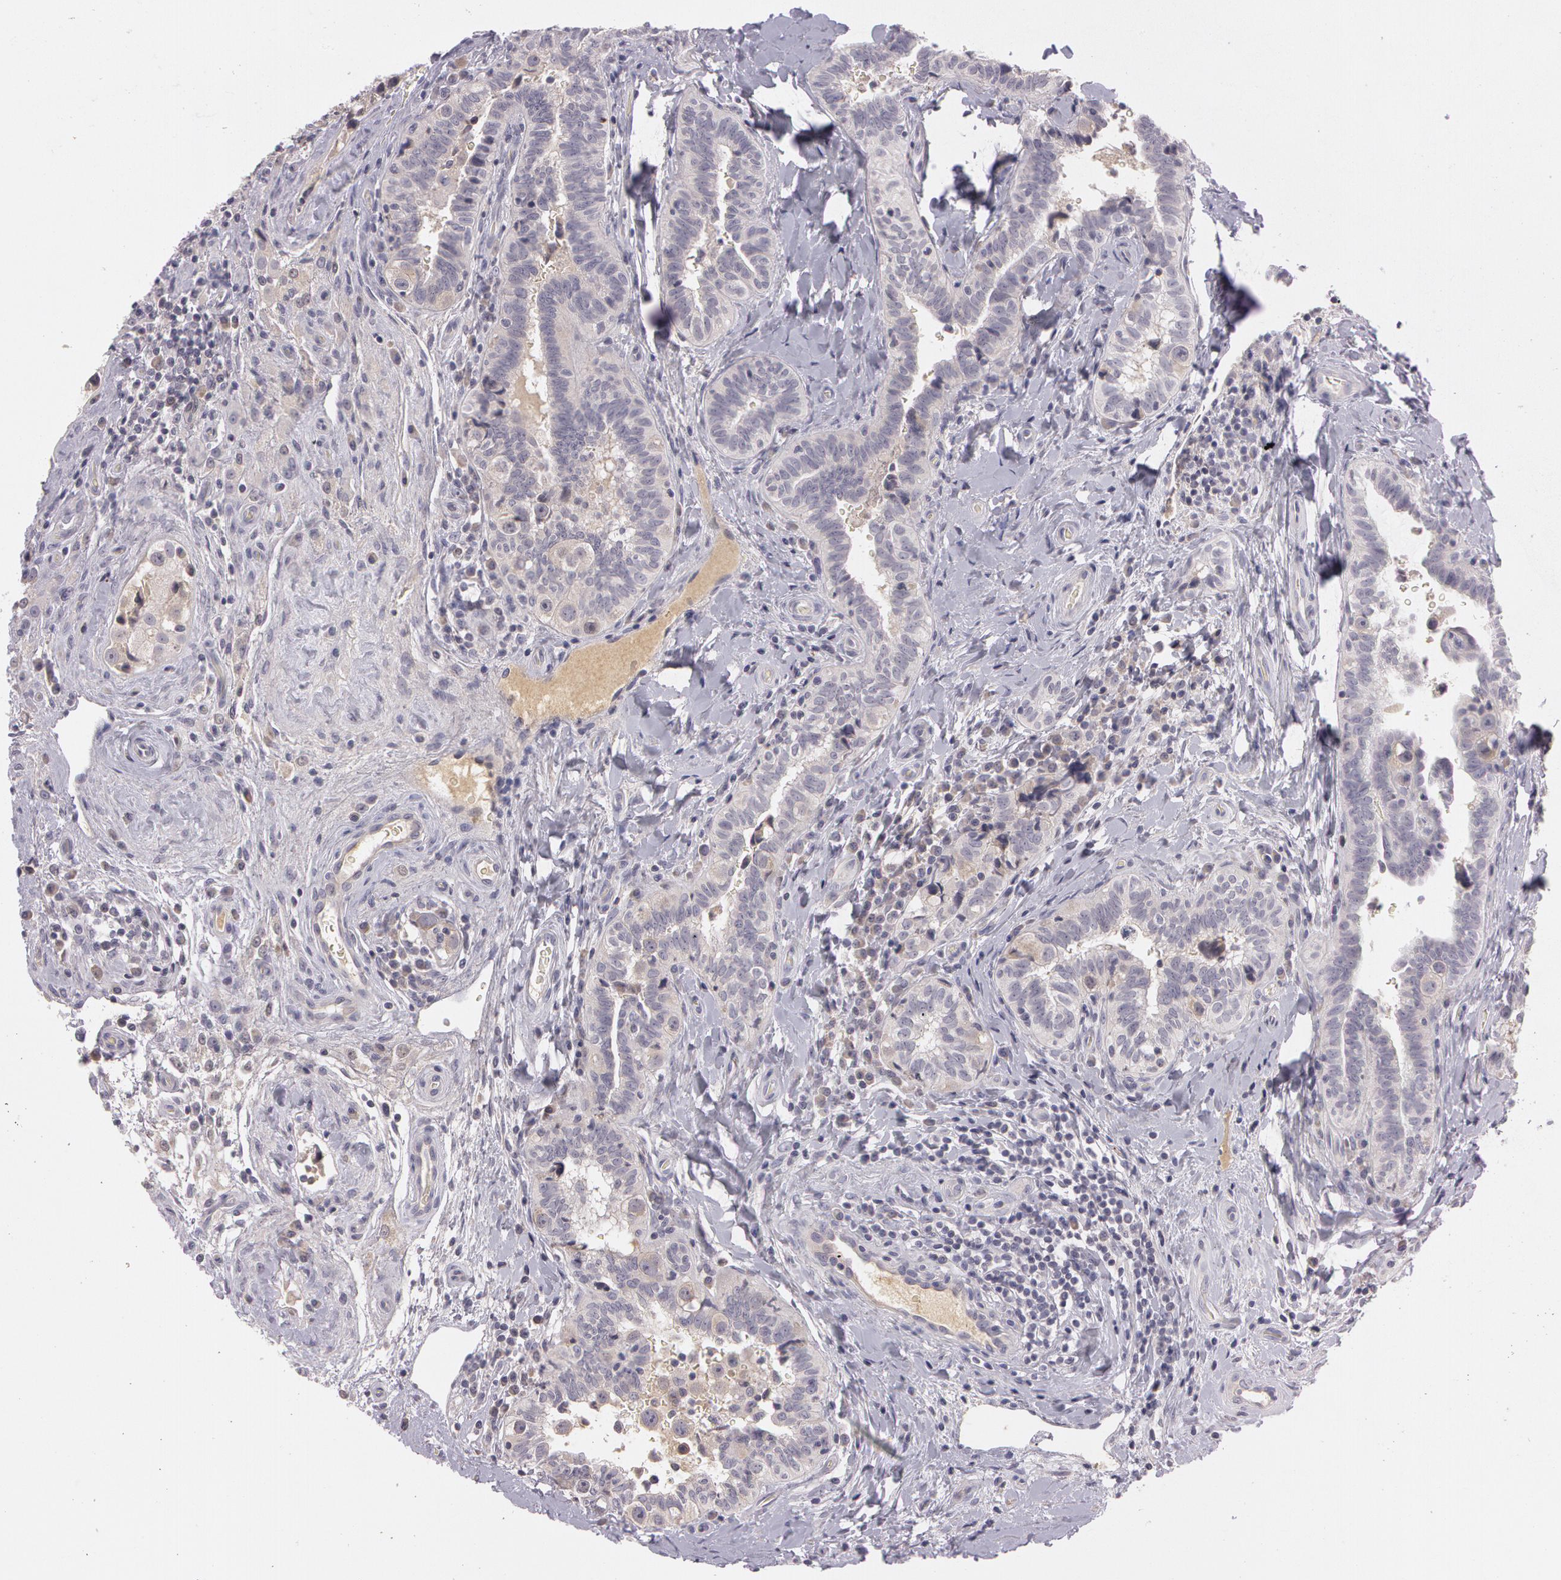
{"staining": {"intensity": "weak", "quantity": ">75%", "location": "cytoplasmic/membranous"}, "tissue": "testis cancer", "cell_type": "Tumor cells", "image_type": "cancer", "snomed": [{"axis": "morphology", "description": "Seminoma, NOS"}, {"axis": "topography", "description": "Testis"}], "caption": "Human testis cancer stained with a brown dye exhibits weak cytoplasmic/membranous positive positivity in about >75% of tumor cells.", "gene": "MXRA5", "patient": {"sex": "male", "age": 32}}